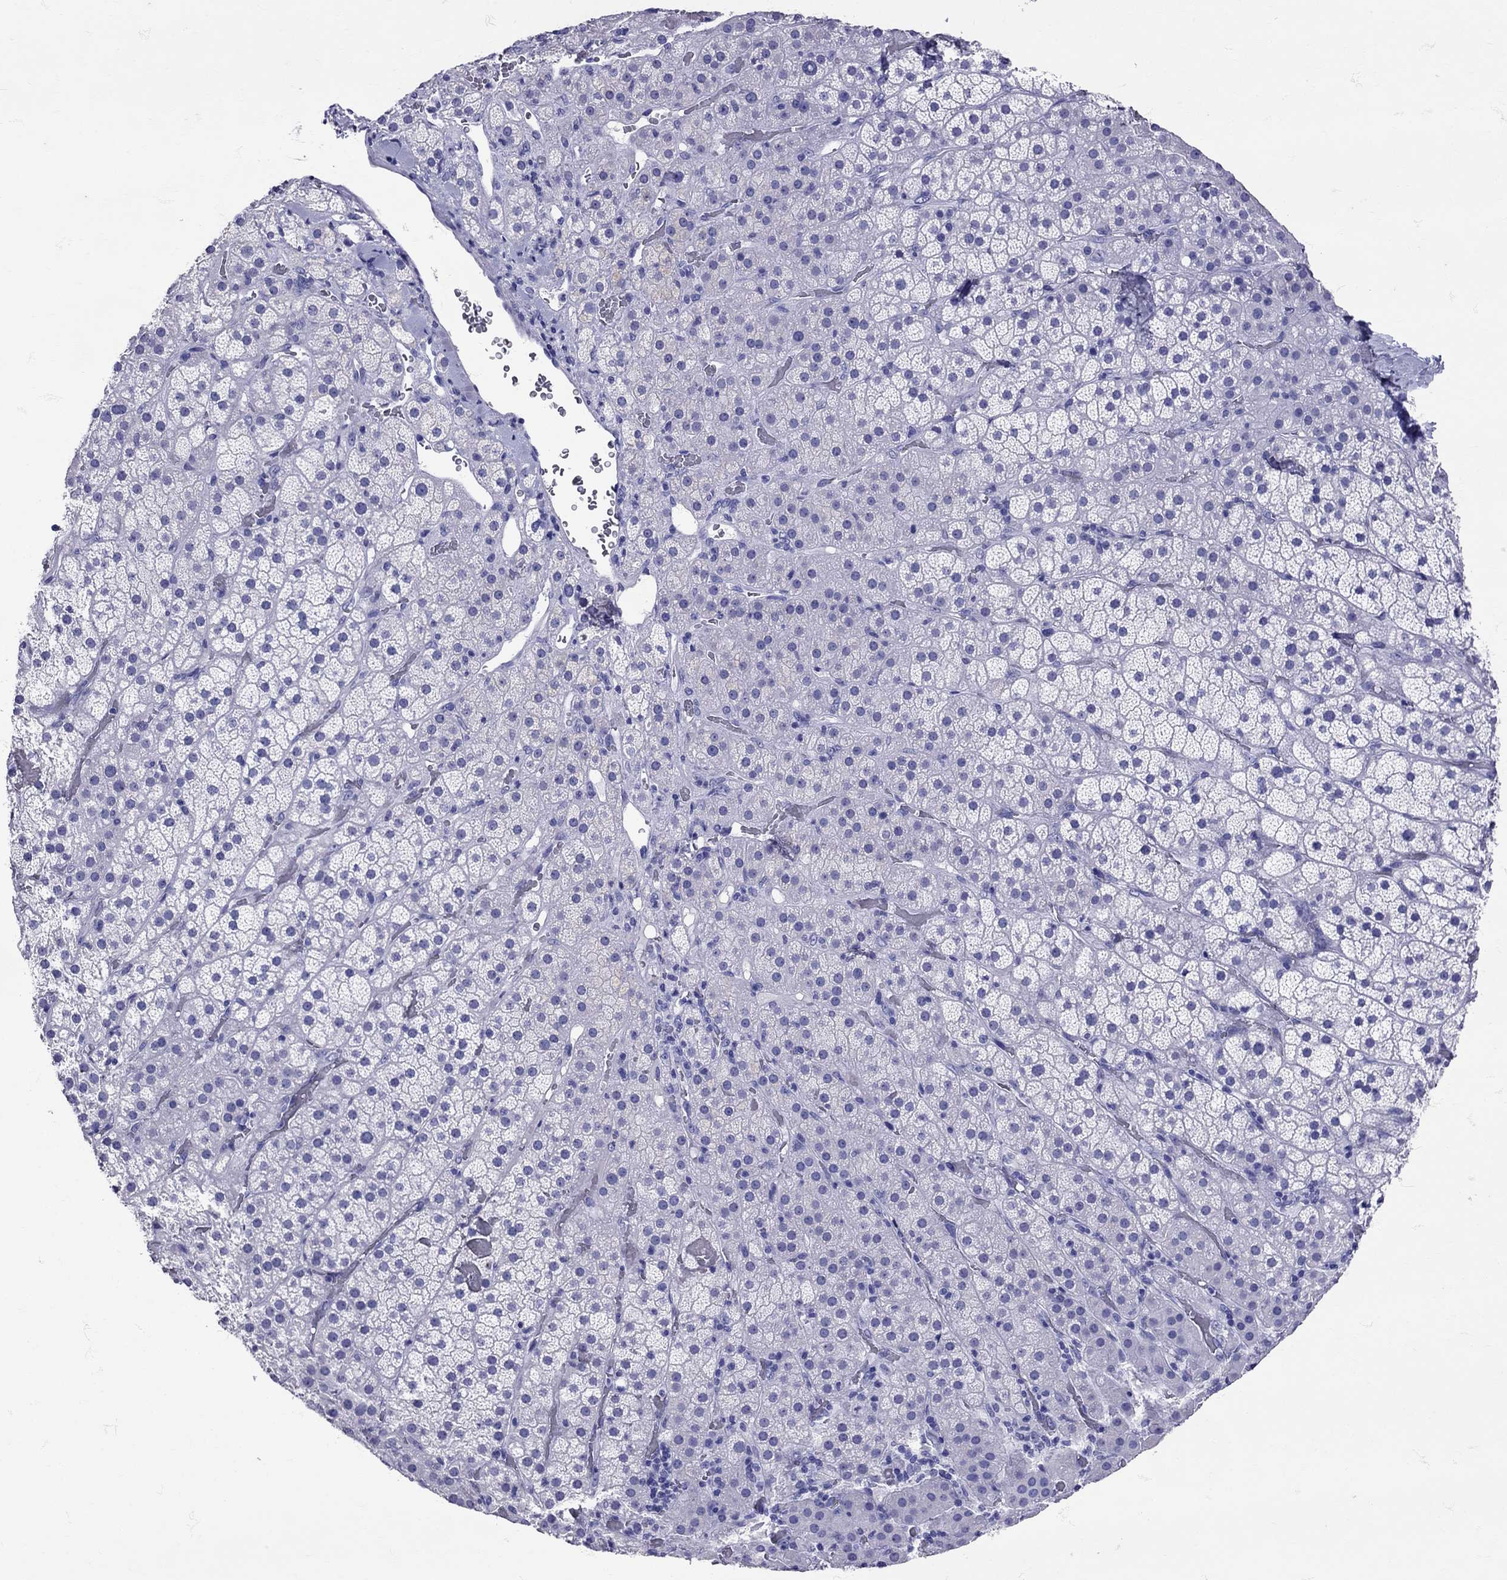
{"staining": {"intensity": "negative", "quantity": "none", "location": "none"}, "tissue": "adrenal gland", "cell_type": "Glandular cells", "image_type": "normal", "snomed": [{"axis": "morphology", "description": "Normal tissue, NOS"}, {"axis": "topography", "description": "Adrenal gland"}], "caption": "Unremarkable adrenal gland was stained to show a protein in brown. There is no significant positivity in glandular cells. Nuclei are stained in blue.", "gene": "AVP", "patient": {"sex": "male", "age": 57}}